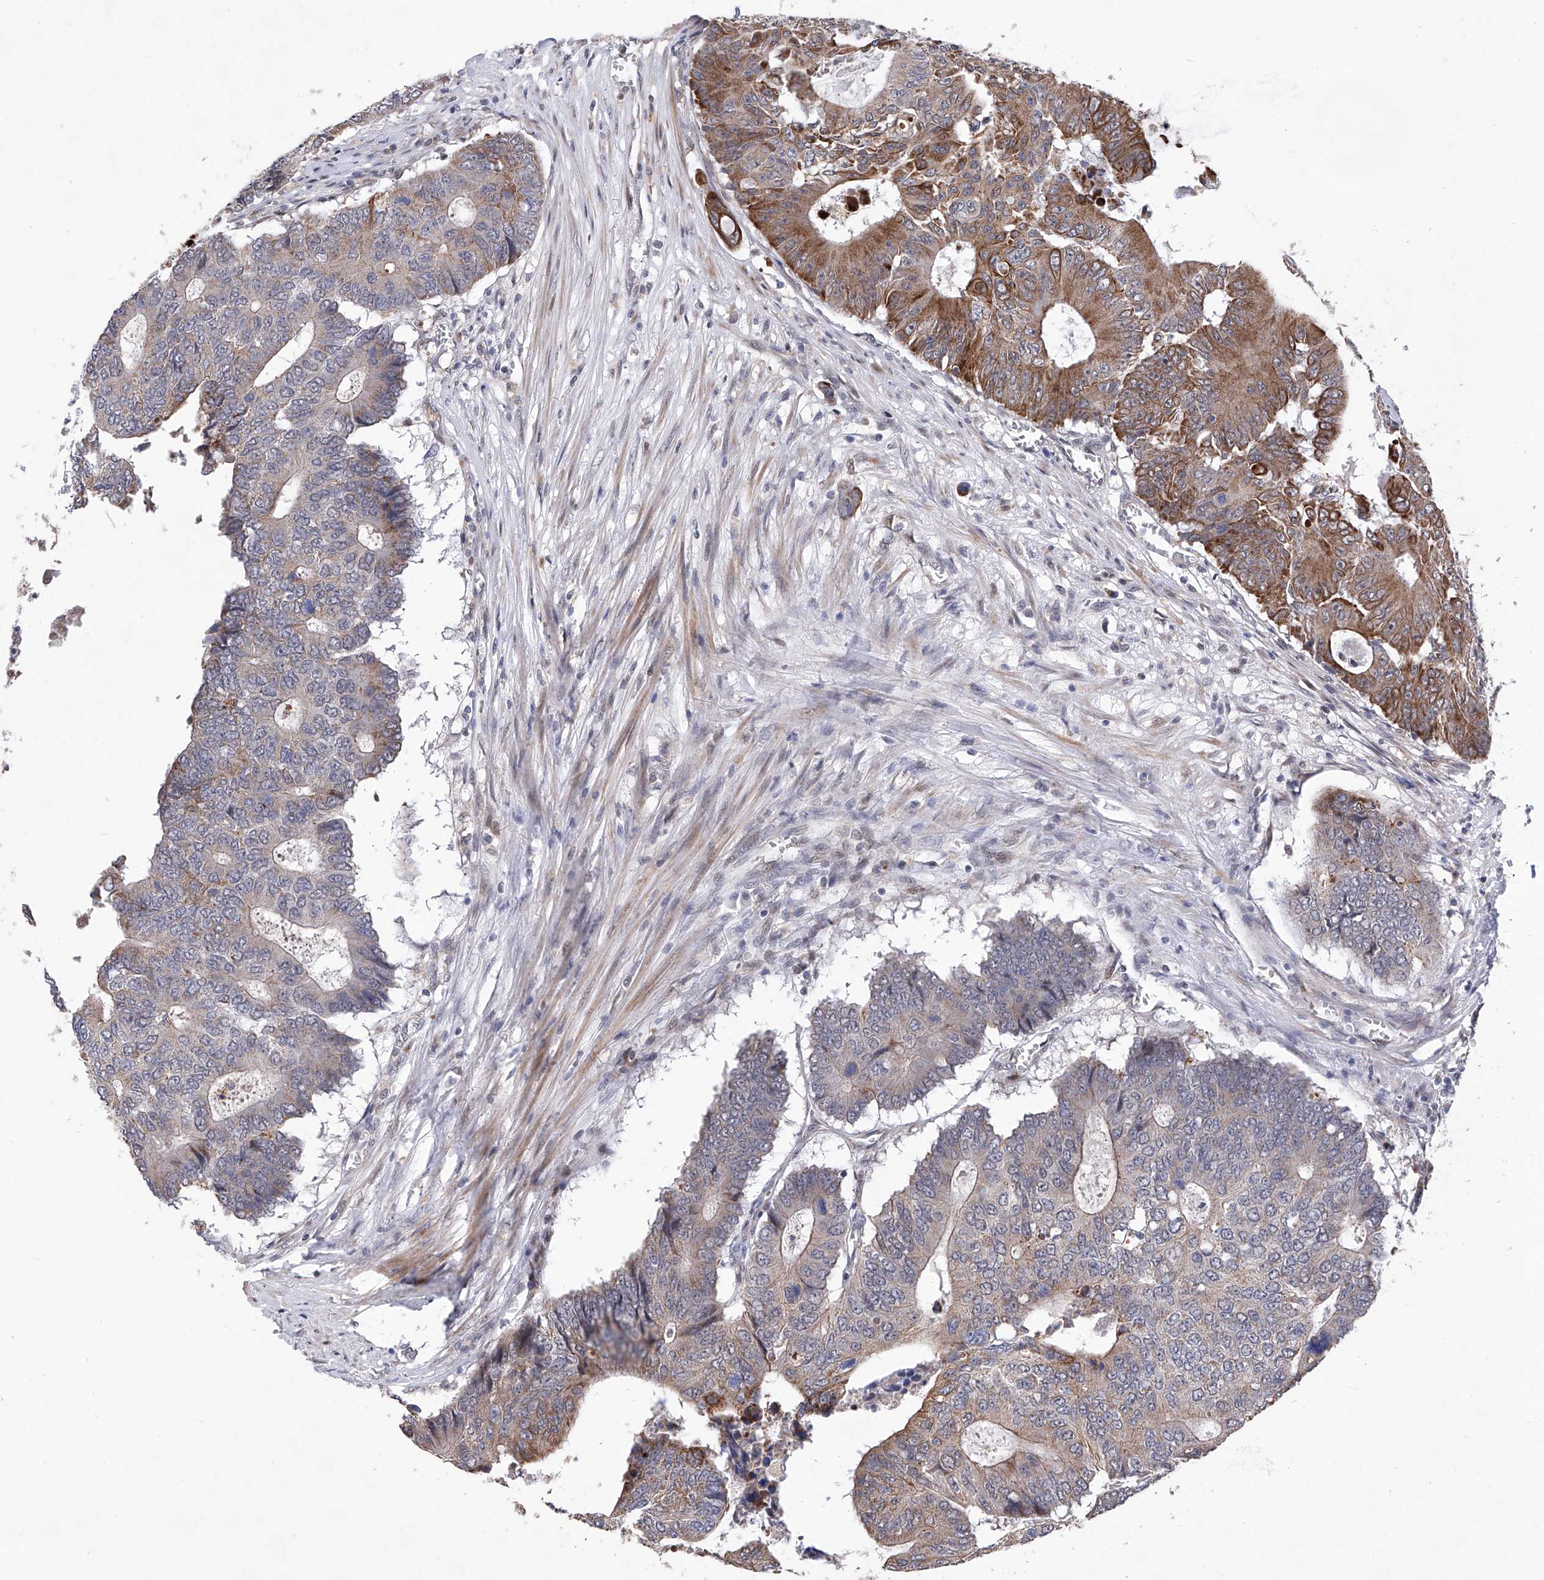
{"staining": {"intensity": "moderate", "quantity": "<25%", "location": "cytoplasmic/membranous"}, "tissue": "colorectal cancer", "cell_type": "Tumor cells", "image_type": "cancer", "snomed": [{"axis": "morphology", "description": "Adenocarcinoma, NOS"}, {"axis": "topography", "description": "Colon"}], "caption": "Immunohistochemical staining of adenocarcinoma (colorectal) displays low levels of moderate cytoplasmic/membranous protein staining in about <25% of tumor cells. The staining was performed using DAB, with brown indicating positive protein expression. Nuclei are stained blue with hematoxylin.", "gene": "FARP2", "patient": {"sex": "male", "age": 87}}